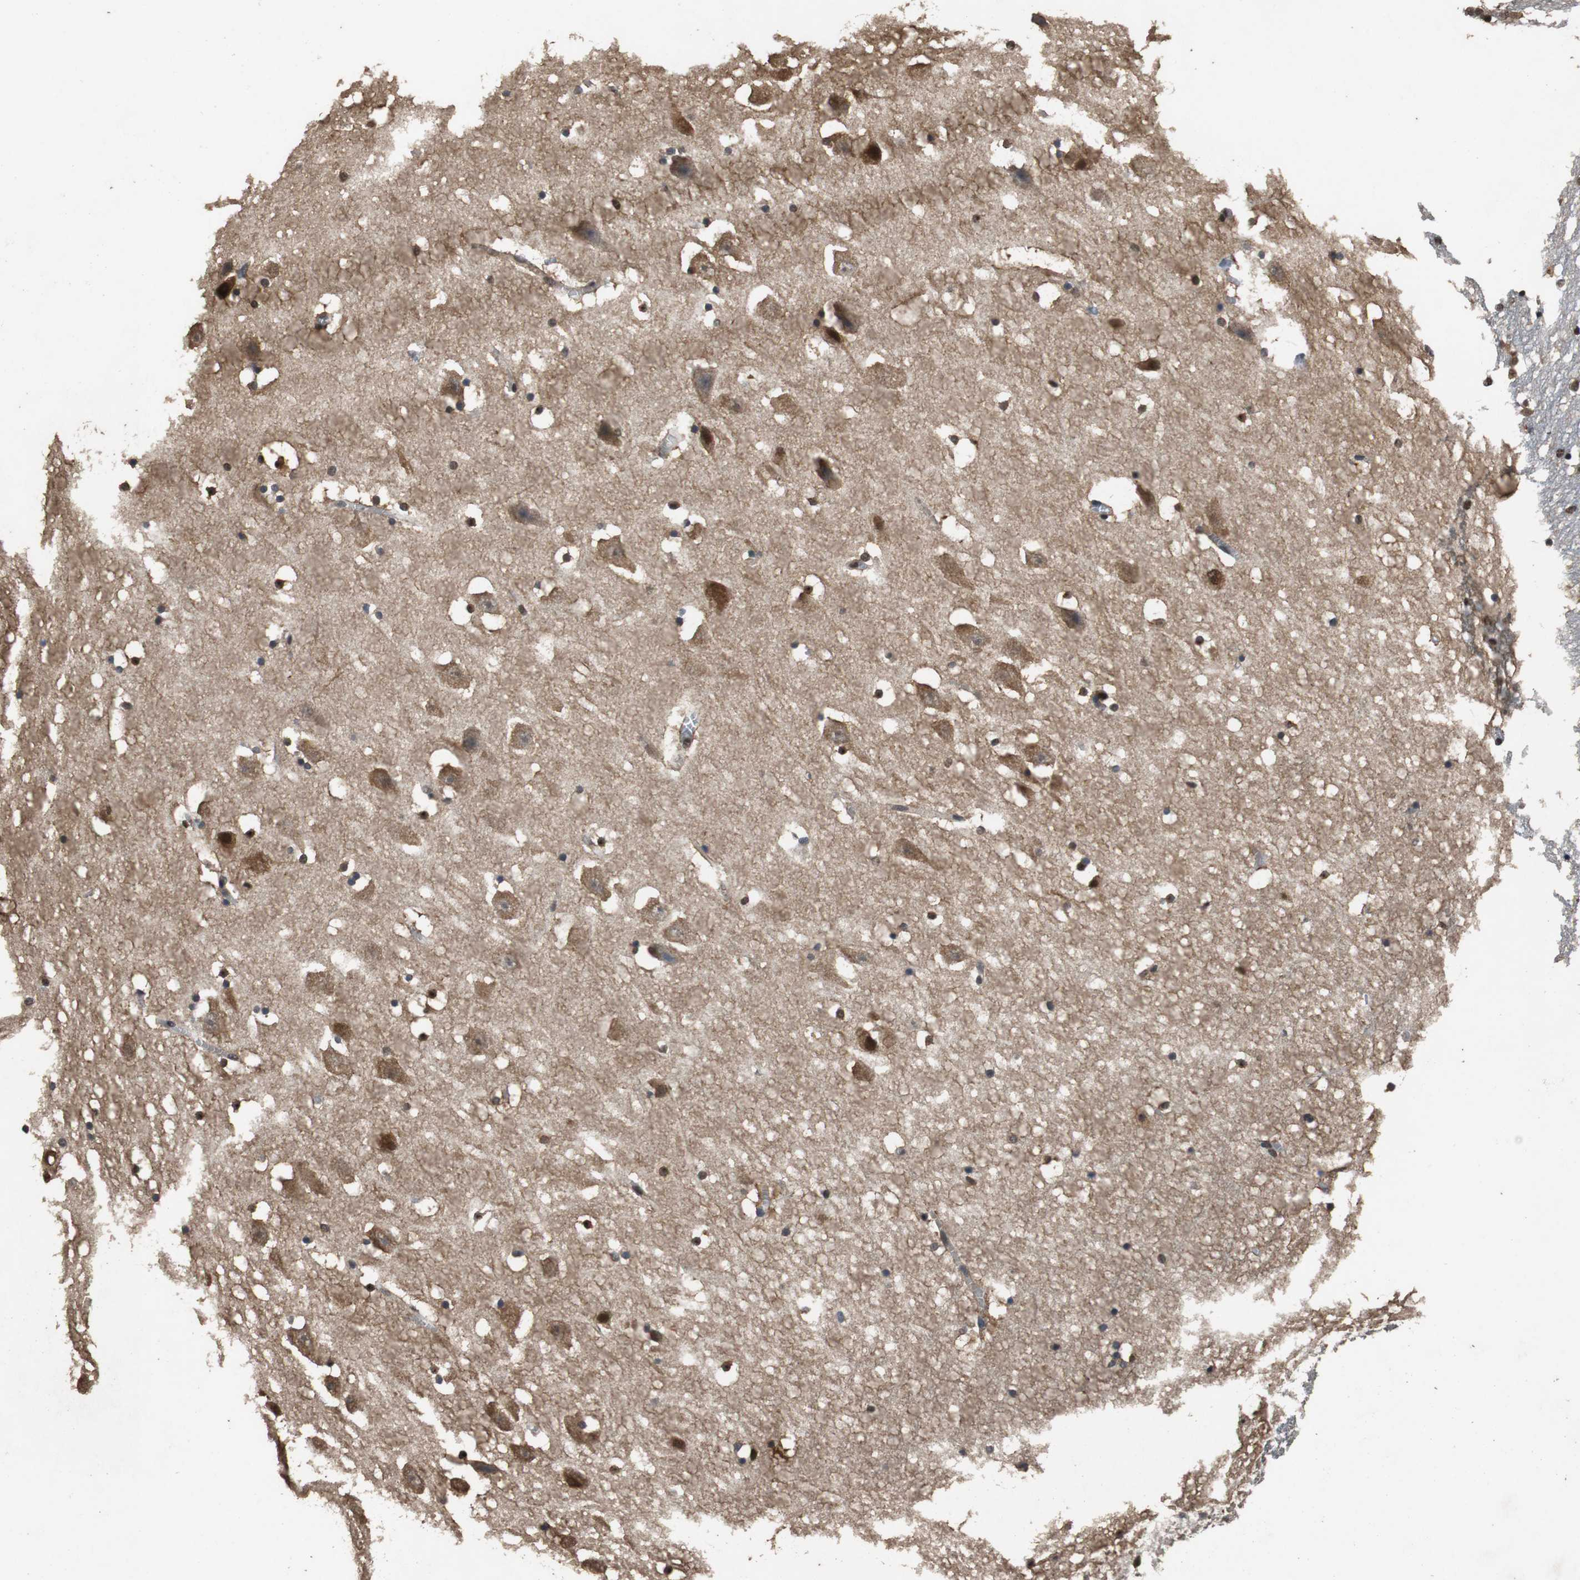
{"staining": {"intensity": "strong", "quantity": ">75%", "location": "nuclear"}, "tissue": "hippocampus", "cell_type": "Glial cells", "image_type": "normal", "snomed": [{"axis": "morphology", "description": "Normal tissue, NOS"}, {"axis": "topography", "description": "Hippocampus"}], "caption": "This is a photomicrograph of immunohistochemistry staining of benign hippocampus, which shows strong positivity in the nuclear of glial cells.", "gene": "ZNF18", "patient": {"sex": "male", "age": 45}}